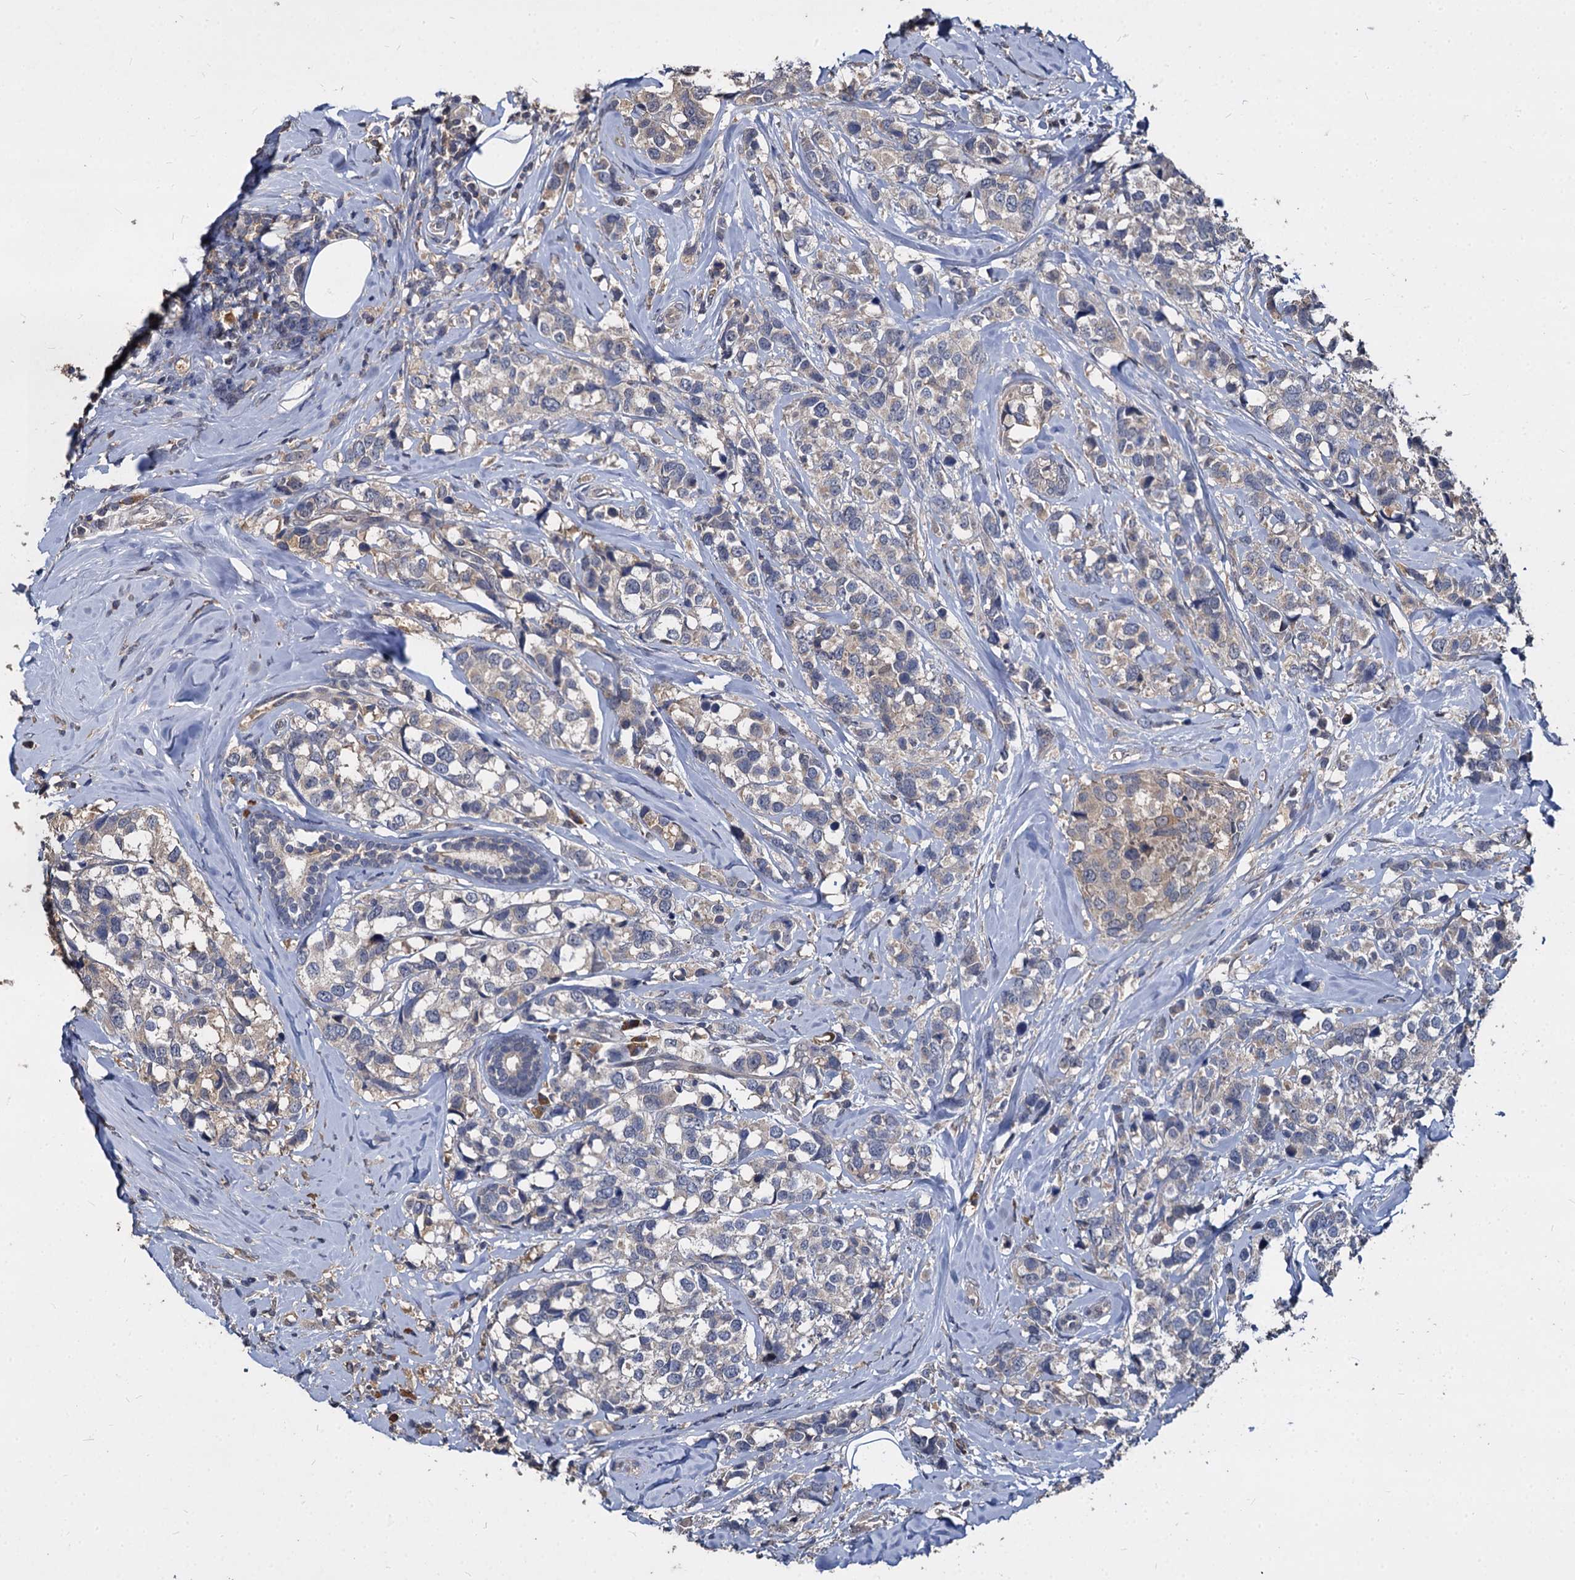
{"staining": {"intensity": "weak", "quantity": "<25%", "location": "cytoplasmic/membranous"}, "tissue": "breast cancer", "cell_type": "Tumor cells", "image_type": "cancer", "snomed": [{"axis": "morphology", "description": "Lobular carcinoma"}, {"axis": "topography", "description": "Breast"}], "caption": "This is an IHC histopathology image of breast cancer. There is no expression in tumor cells.", "gene": "CCDC184", "patient": {"sex": "female", "age": 59}}